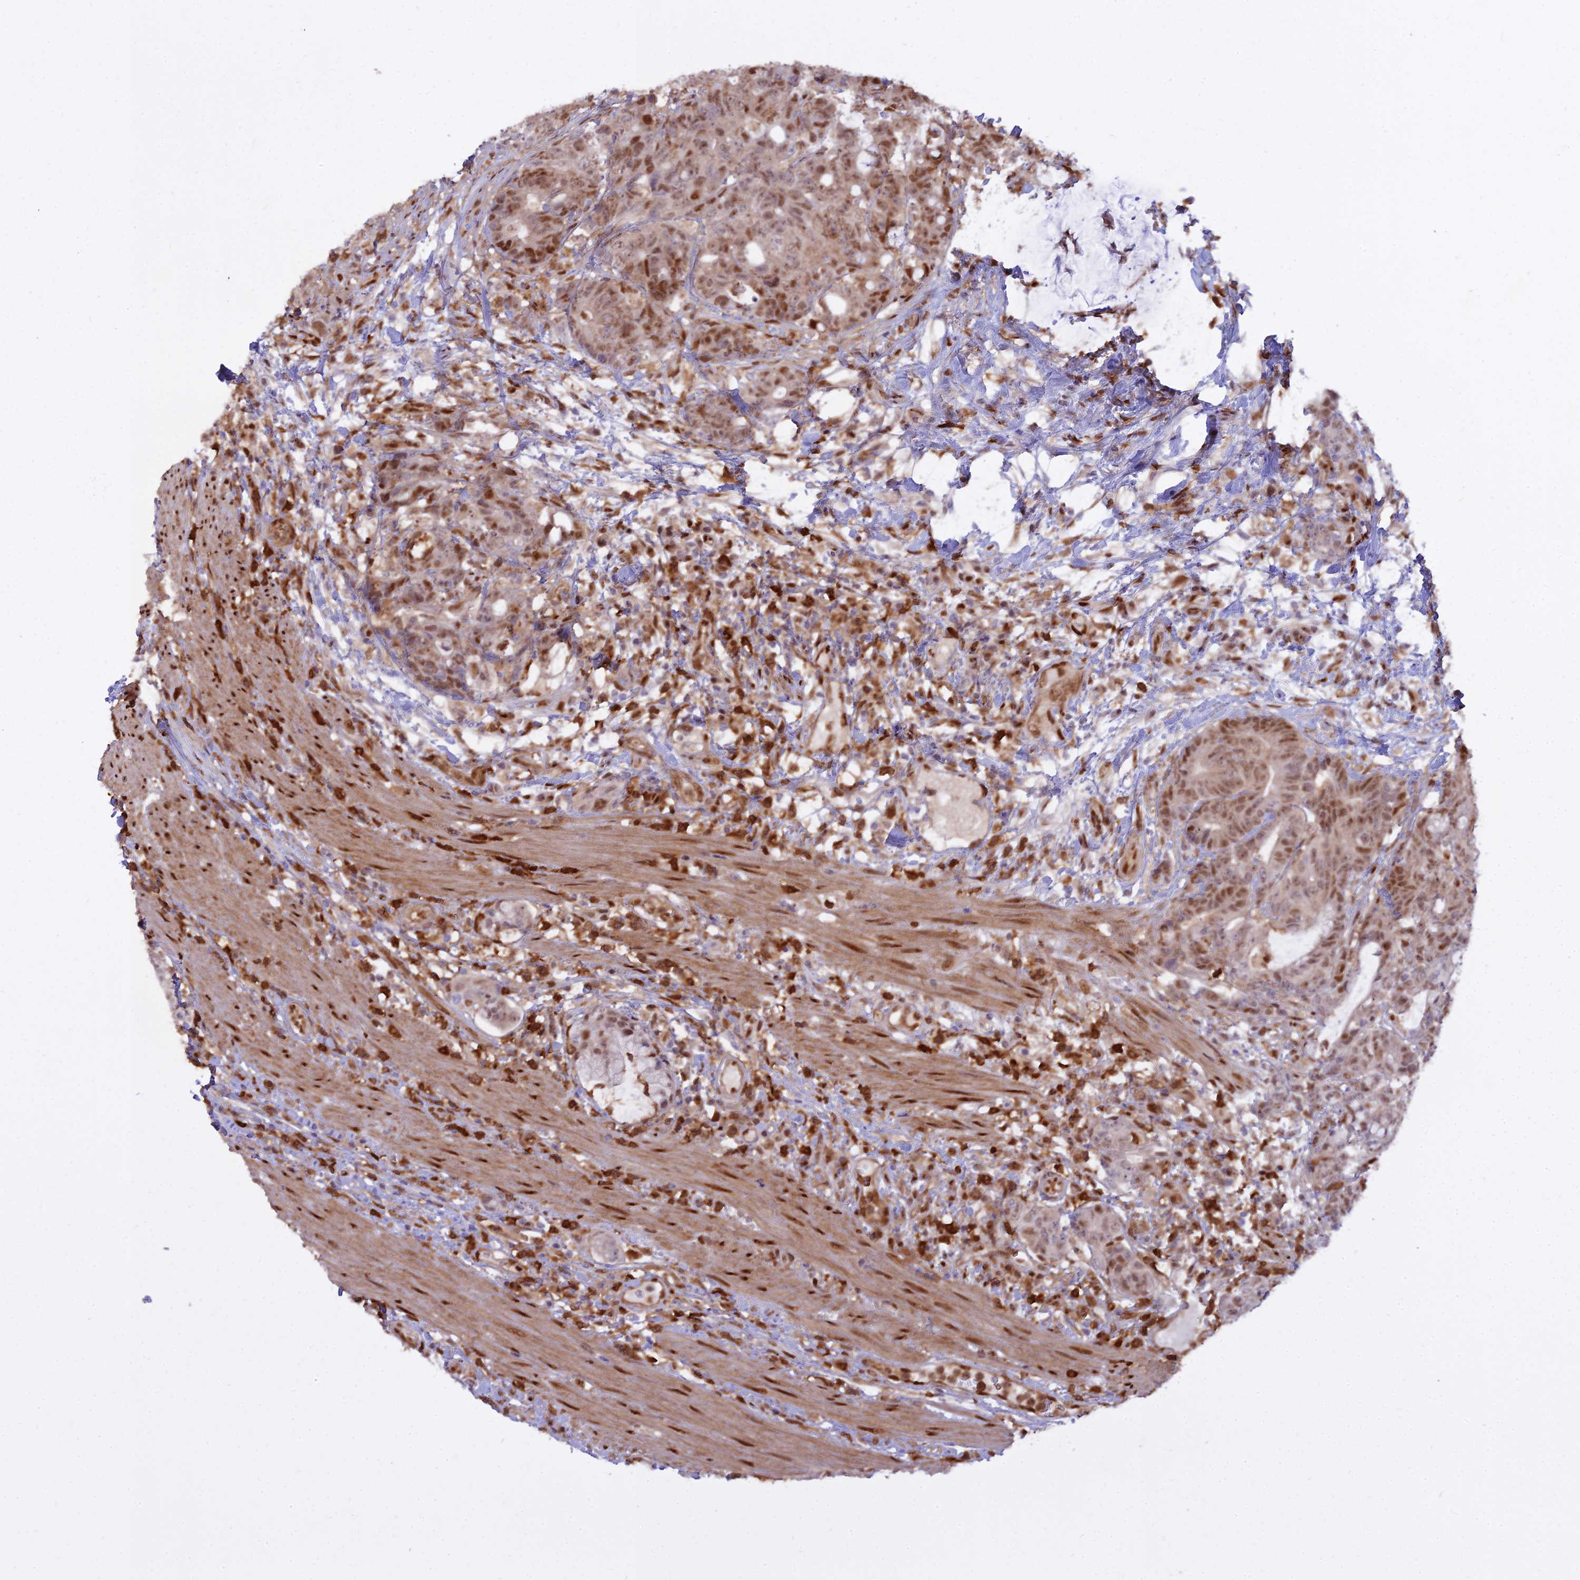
{"staining": {"intensity": "moderate", "quantity": ">75%", "location": "nuclear"}, "tissue": "colorectal cancer", "cell_type": "Tumor cells", "image_type": "cancer", "snomed": [{"axis": "morphology", "description": "Adenocarcinoma, NOS"}, {"axis": "topography", "description": "Colon"}], "caption": "Immunohistochemical staining of human adenocarcinoma (colorectal) shows moderate nuclear protein expression in about >75% of tumor cells.", "gene": "NPEPL1", "patient": {"sex": "female", "age": 82}}